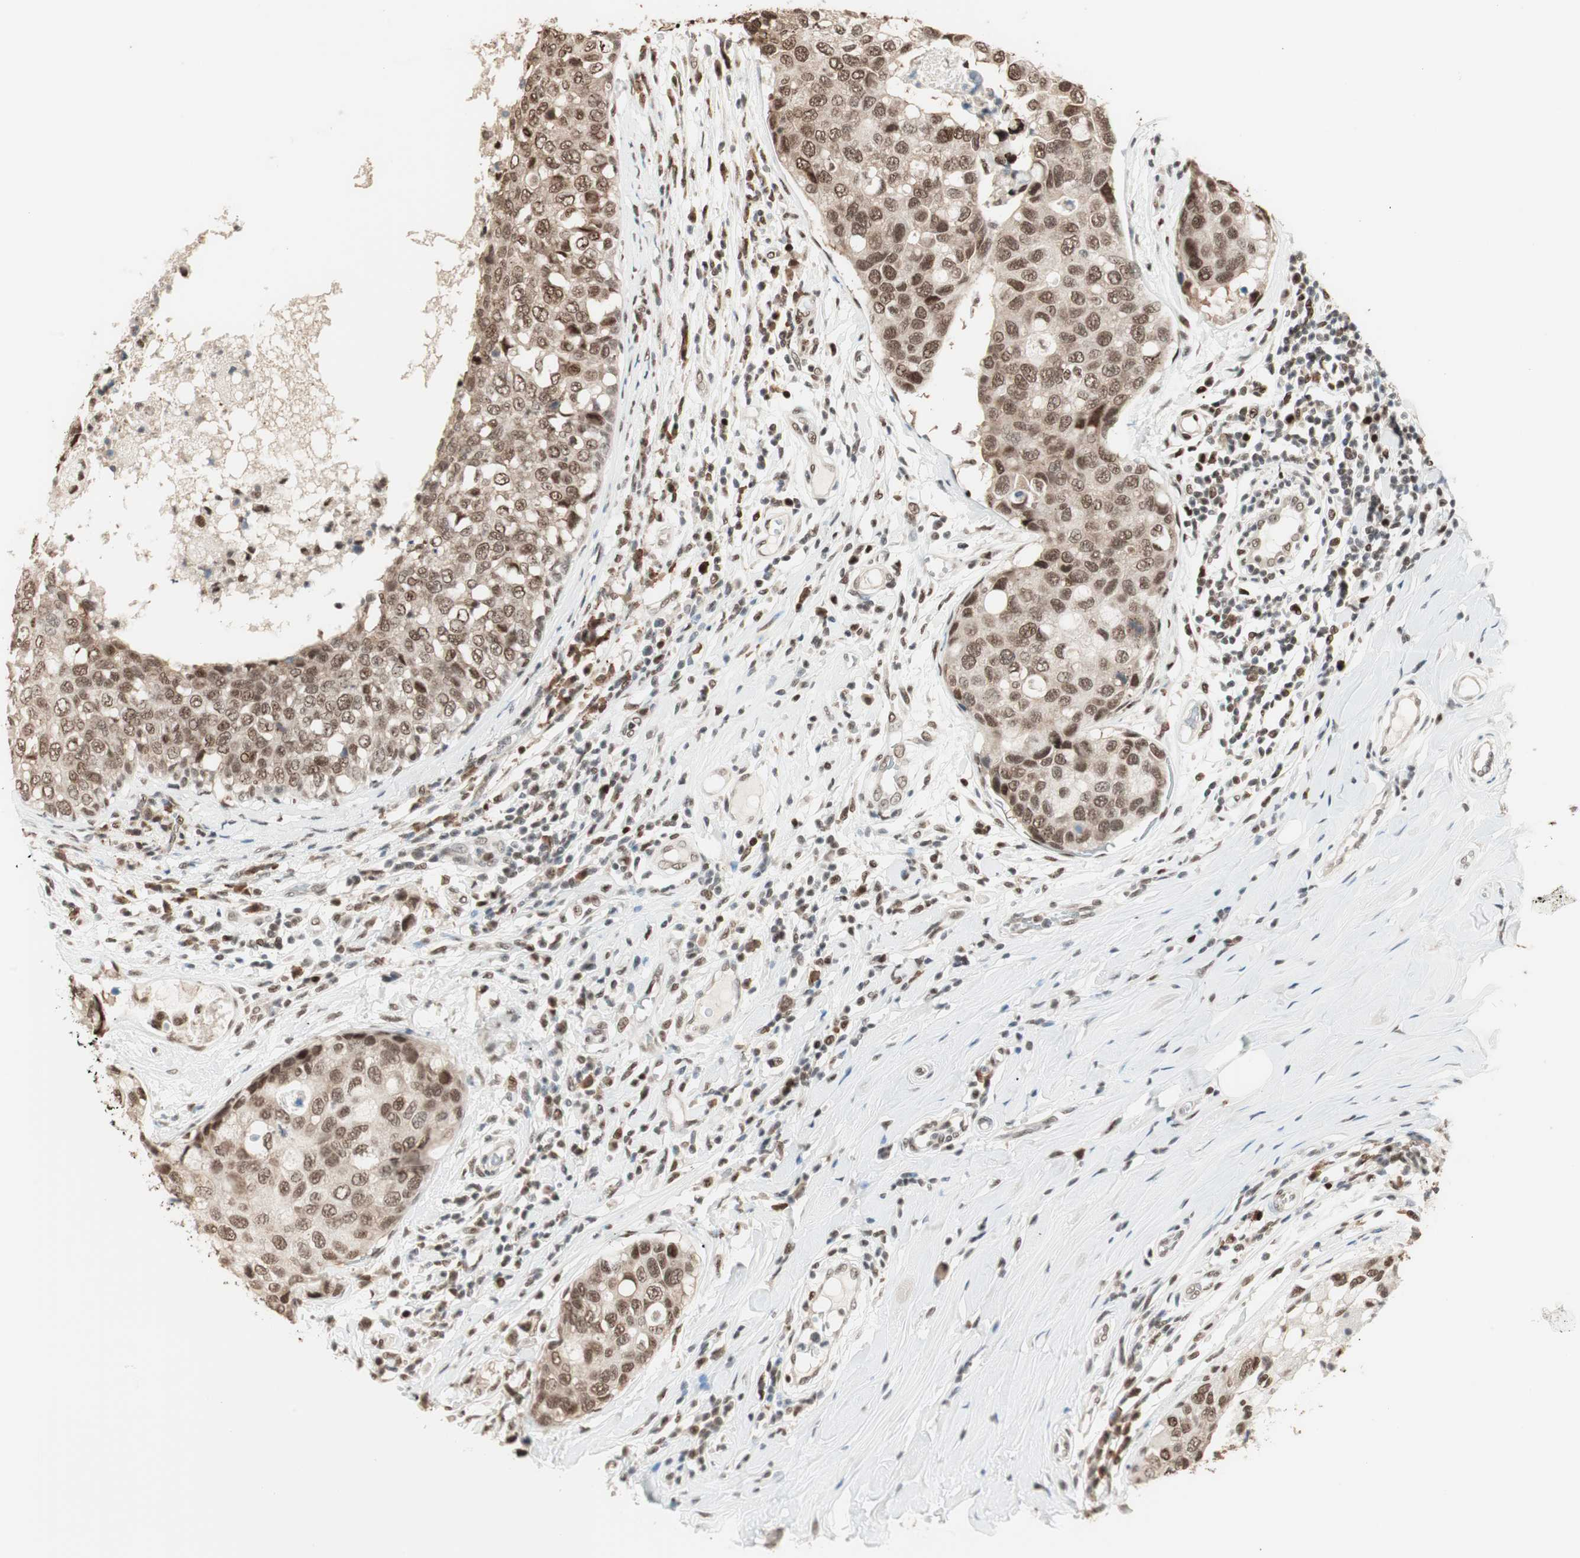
{"staining": {"intensity": "moderate", "quantity": ">75%", "location": "nuclear"}, "tissue": "breast cancer", "cell_type": "Tumor cells", "image_type": "cancer", "snomed": [{"axis": "morphology", "description": "Duct carcinoma"}, {"axis": "topography", "description": "Breast"}], "caption": "About >75% of tumor cells in breast intraductal carcinoma show moderate nuclear protein expression as visualized by brown immunohistochemical staining.", "gene": "SMARCE1", "patient": {"sex": "female", "age": 27}}